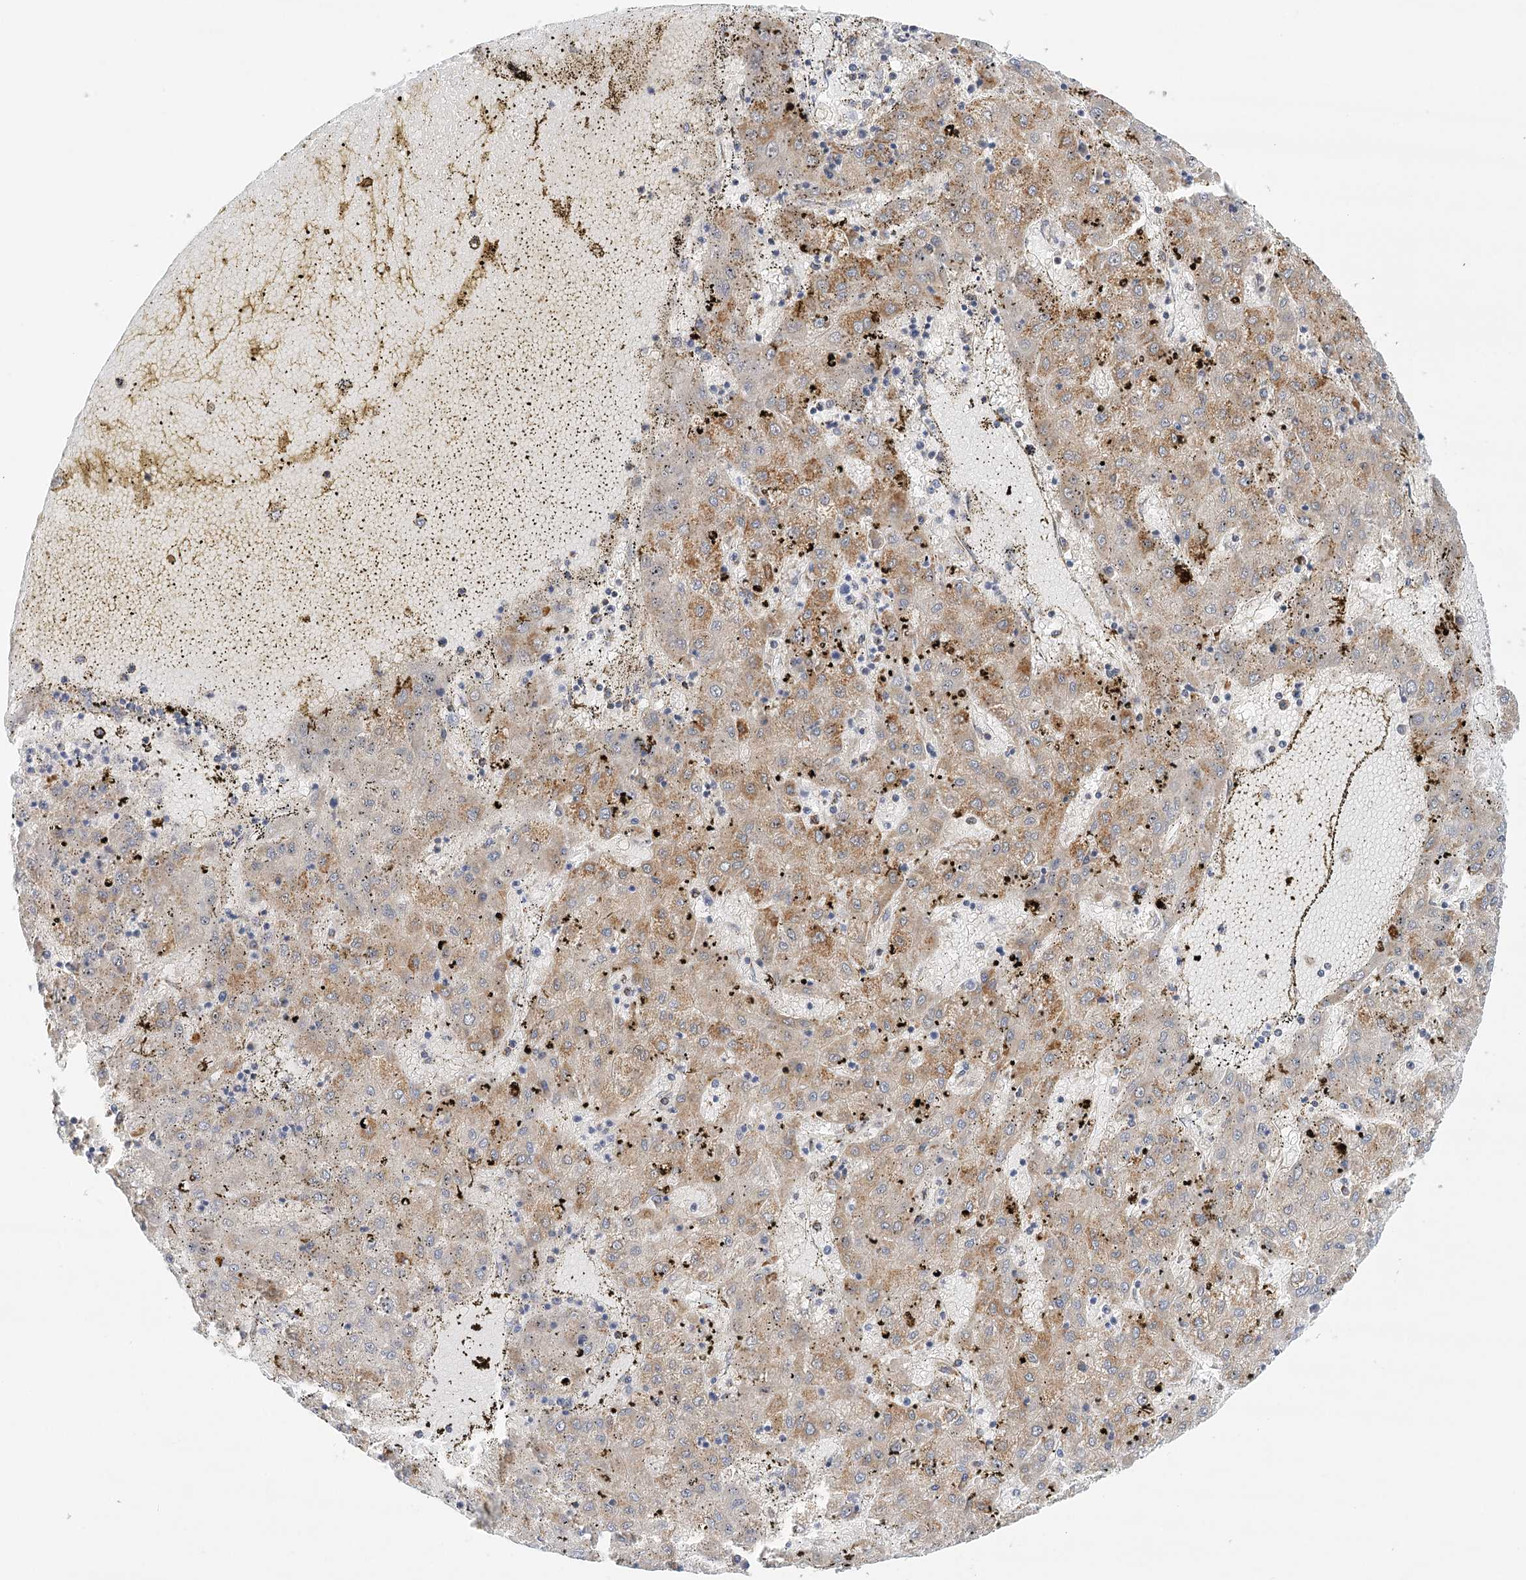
{"staining": {"intensity": "moderate", "quantity": ">75%", "location": "cytoplasmic/membranous"}, "tissue": "liver cancer", "cell_type": "Tumor cells", "image_type": "cancer", "snomed": [{"axis": "morphology", "description": "Carcinoma, Hepatocellular, NOS"}, {"axis": "topography", "description": "Liver"}], "caption": "DAB immunohistochemical staining of liver cancer (hepatocellular carcinoma) shows moderate cytoplasmic/membranous protein staining in about >75% of tumor cells.", "gene": "LSS", "patient": {"sex": "male", "age": 72}}